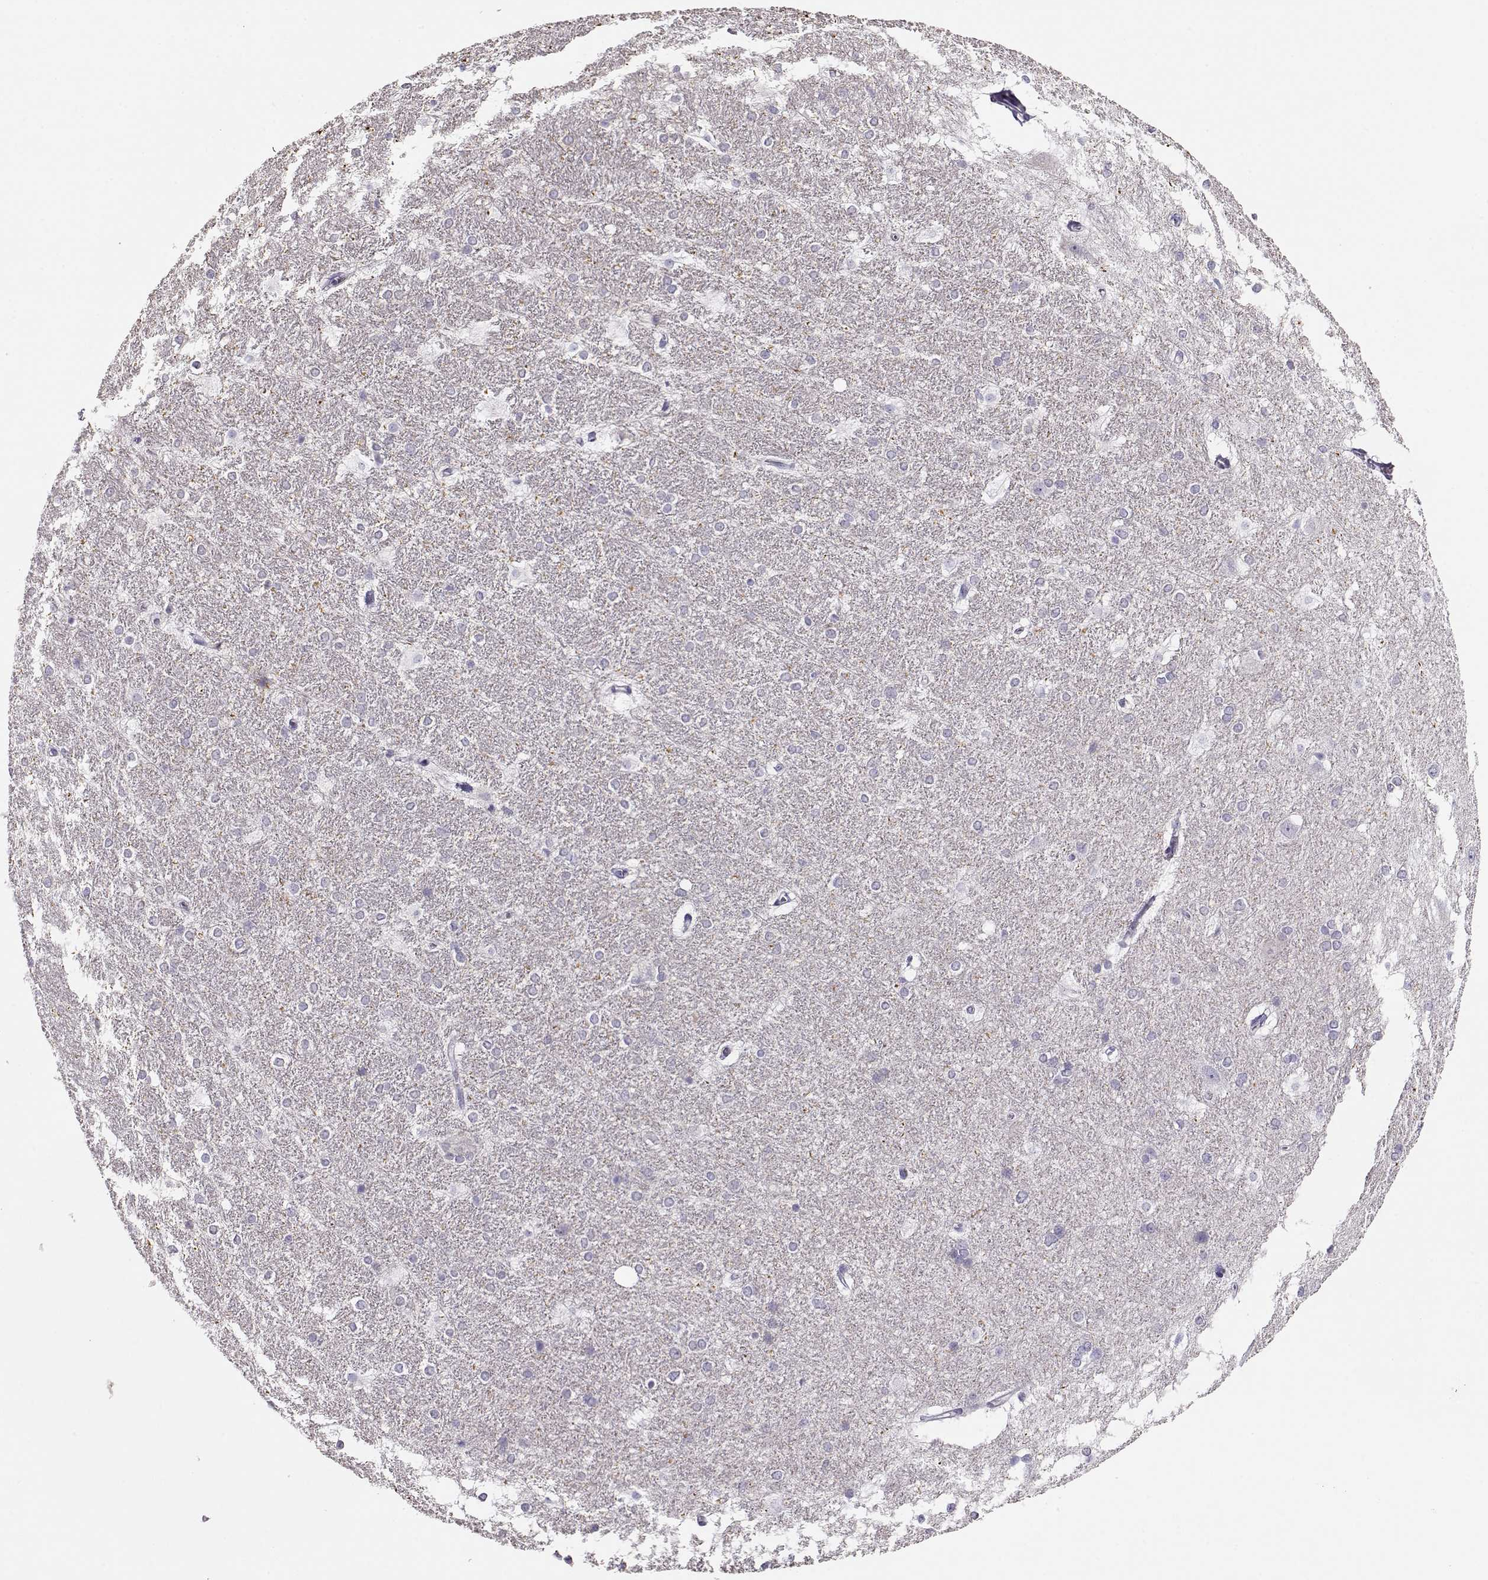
{"staining": {"intensity": "negative", "quantity": "none", "location": "none"}, "tissue": "hippocampus", "cell_type": "Glial cells", "image_type": "normal", "snomed": [{"axis": "morphology", "description": "Normal tissue, NOS"}, {"axis": "topography", "description": "Cerebral cortex"}, {"axis": "topography", "description": "Hippocampus"}], "caption": "Immunohistochemistry photomicrograph of benign hippocampus: hippocampus stained with DAB (3,3'-diaminobenzidine) reveals no significant protein expression in glial cells. The staining was performed using DAB (3,3'-diaminobenzidine) to visualize the protein expression in brown, while the nuclei were stained in blue with hematoxylin (Magnification: 20x).", "gene": "RBM44", "patient": {"sex": "female", "age": 19}}